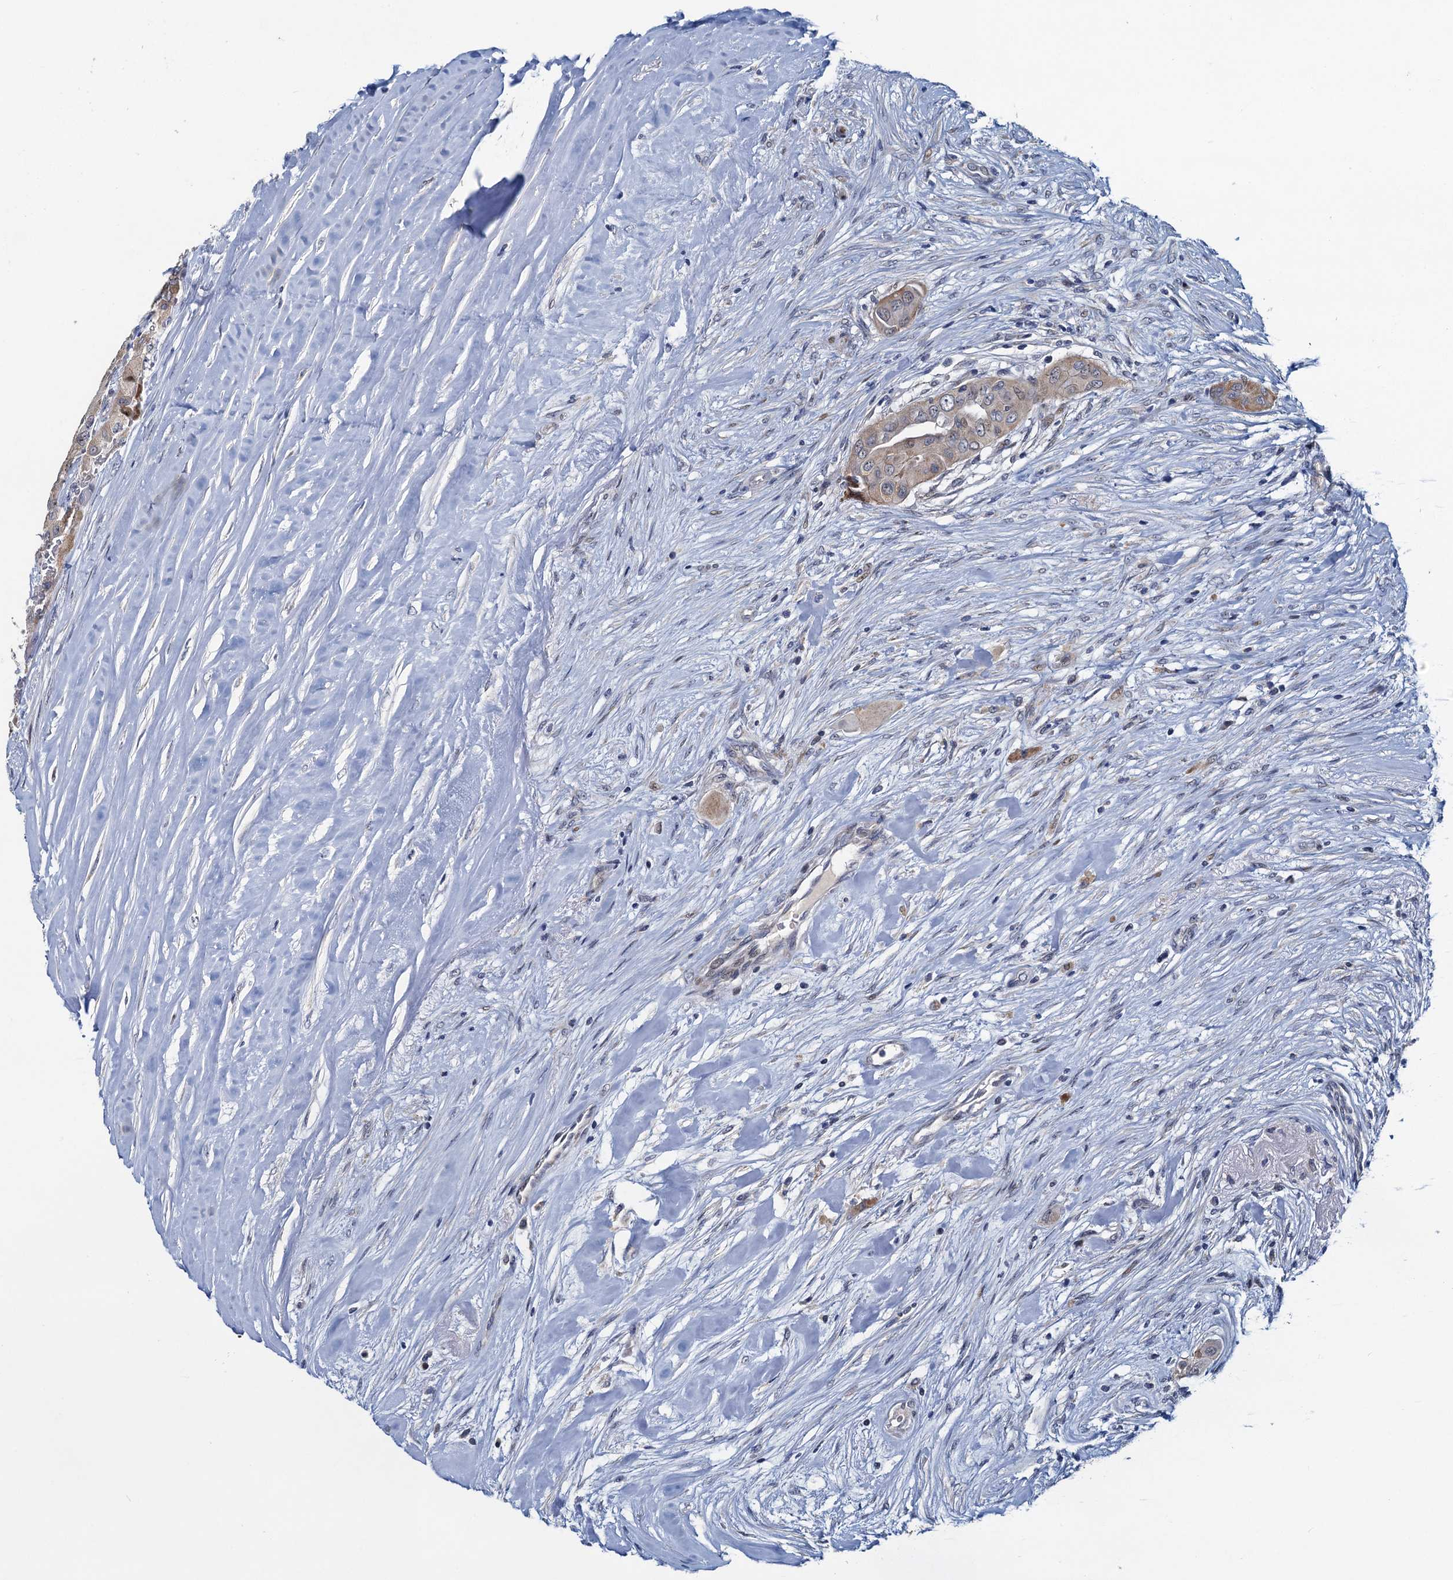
{"staining": {"intensity": "moderate", "quantity": "<25%", "location": "nuclear"}, "tissue": "thyroid cancer", "cell_type": "Tumor cells", "image_type": "cancer", "snomed": [{"axis": "morphology", "description": "Papillary adenocarcinoma, NOS"}, {"axis": "topography", "description": "Thyroid gland"}], "caption": "A brown stain shows moderate nuclear positivity of a protein in papillary adenocarcinoma (thyroid) tumor cells. Nuclei are stained in blue.", "gene": "ATOSA", "patient": {"sex": "female", "age": 59}}